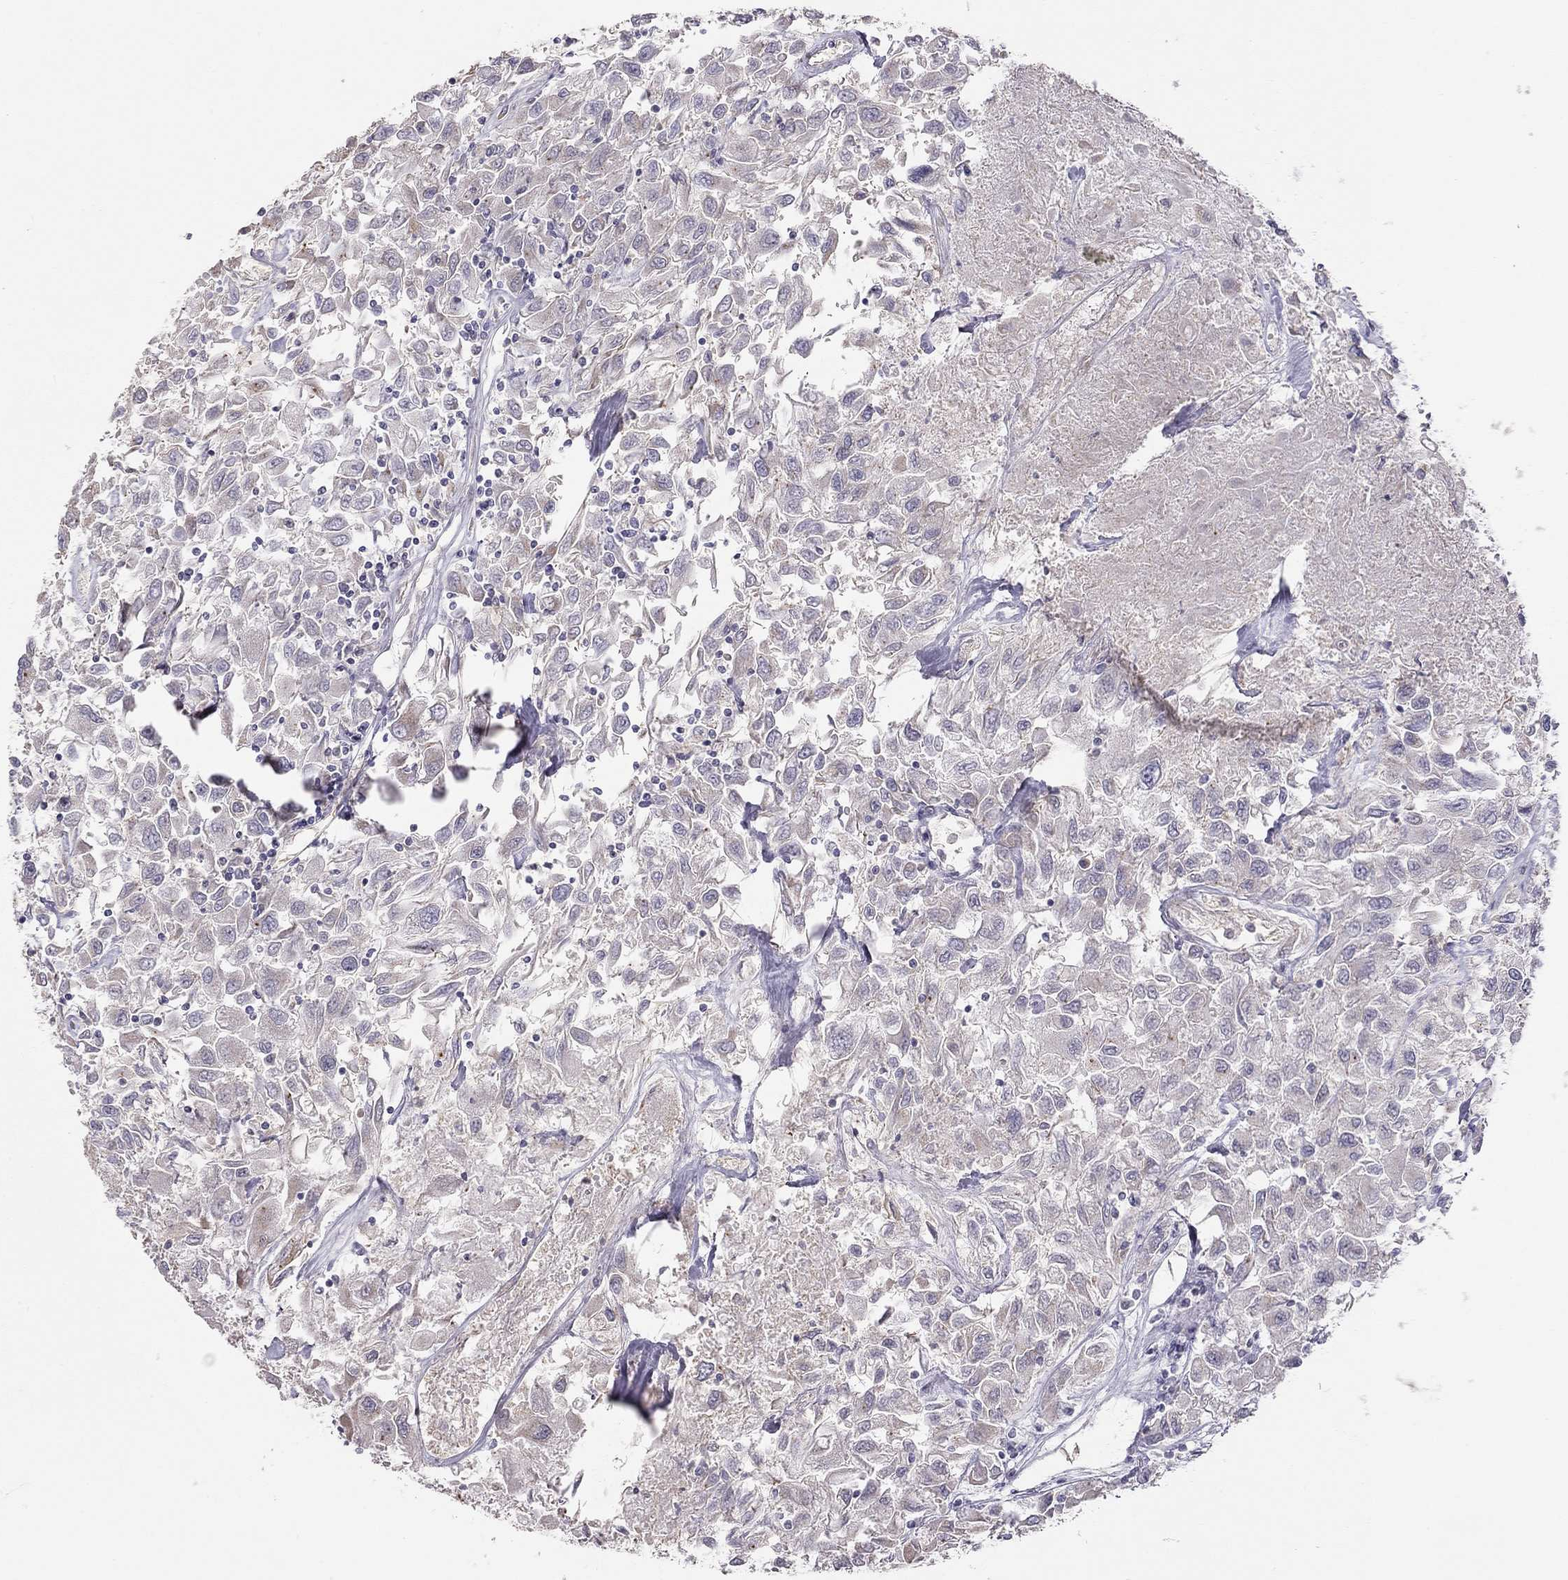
{"staining": {"intensity": "weak", "quantity": "25%-75%", "location": "cytoplasmic/membranous"}, "tissue": "renal cancer", "cell_type": "Tumor cells", "image_type": "cancer", "snomed": [{"axis": "morphology", "description": "Adenocarcinoma, NOS"}, {"axis": "topography", "description": "Kidney"}], "caption": "An image of renal adenocarcinoma stained for a protein exhibits weak cytoplasmic/membranous brown staining in tumor cells.", "gene": "LRIT3", "patient": {"sex": "female", "age": 76}}